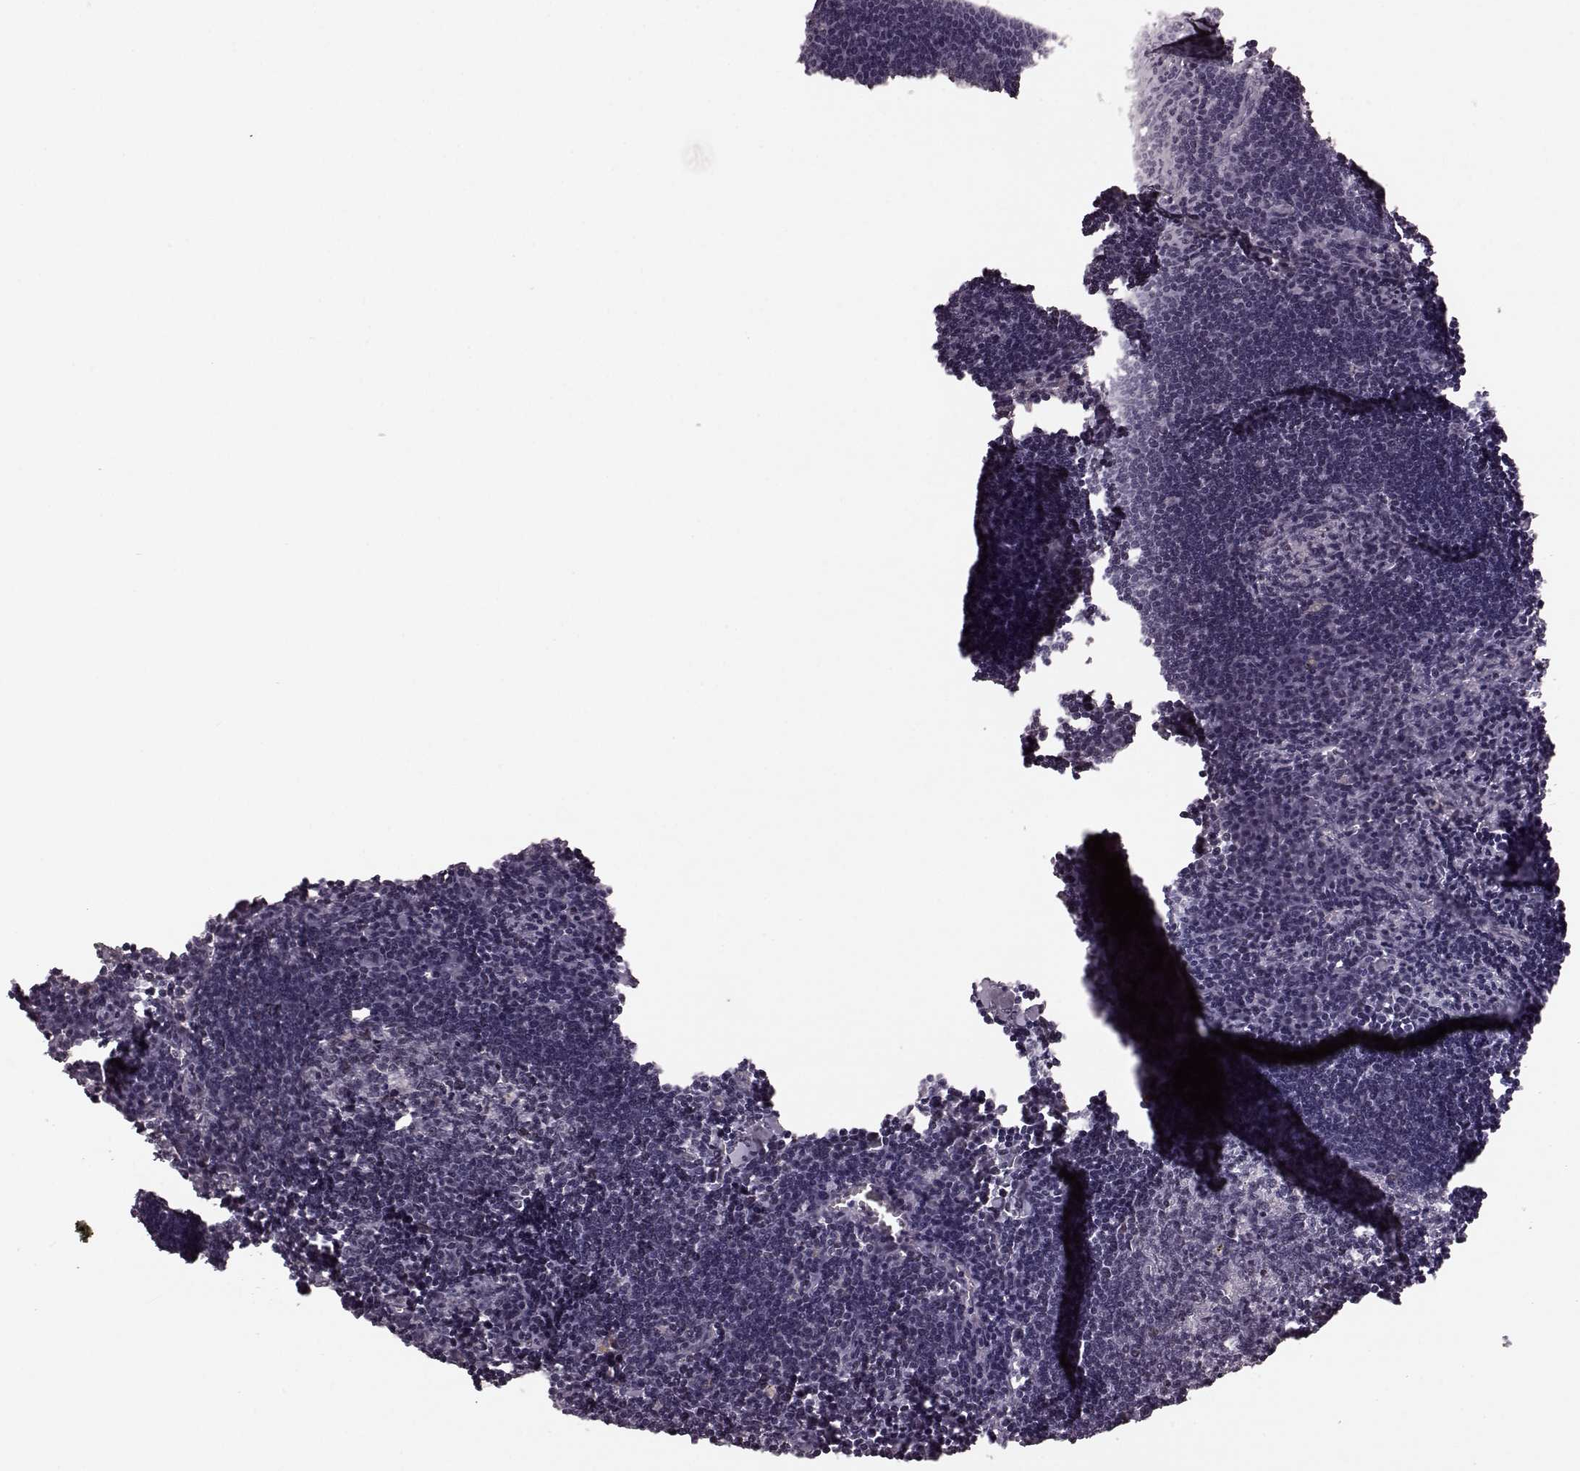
{"staining": {"intensity": "weak", "quantity": "25%-75%", "location": "cytoplasmic/membranous"}, "tissue": "lymph node", "cell_type": "Non-germinal center cells", "image_type": "normal", "snomed": [{"axis": "morphology", "description": "Normal tissue, NOS"}, {"axis": "topography", "description": "Lymph node"}], "caption": "Benign lymph node demonstrates weak cytoplasmic/membranous positivity in approximately 25%-75% of non-germinal center cells.", "gene": "NR2C1", "patient": {"sex": "male", "age": 55}}